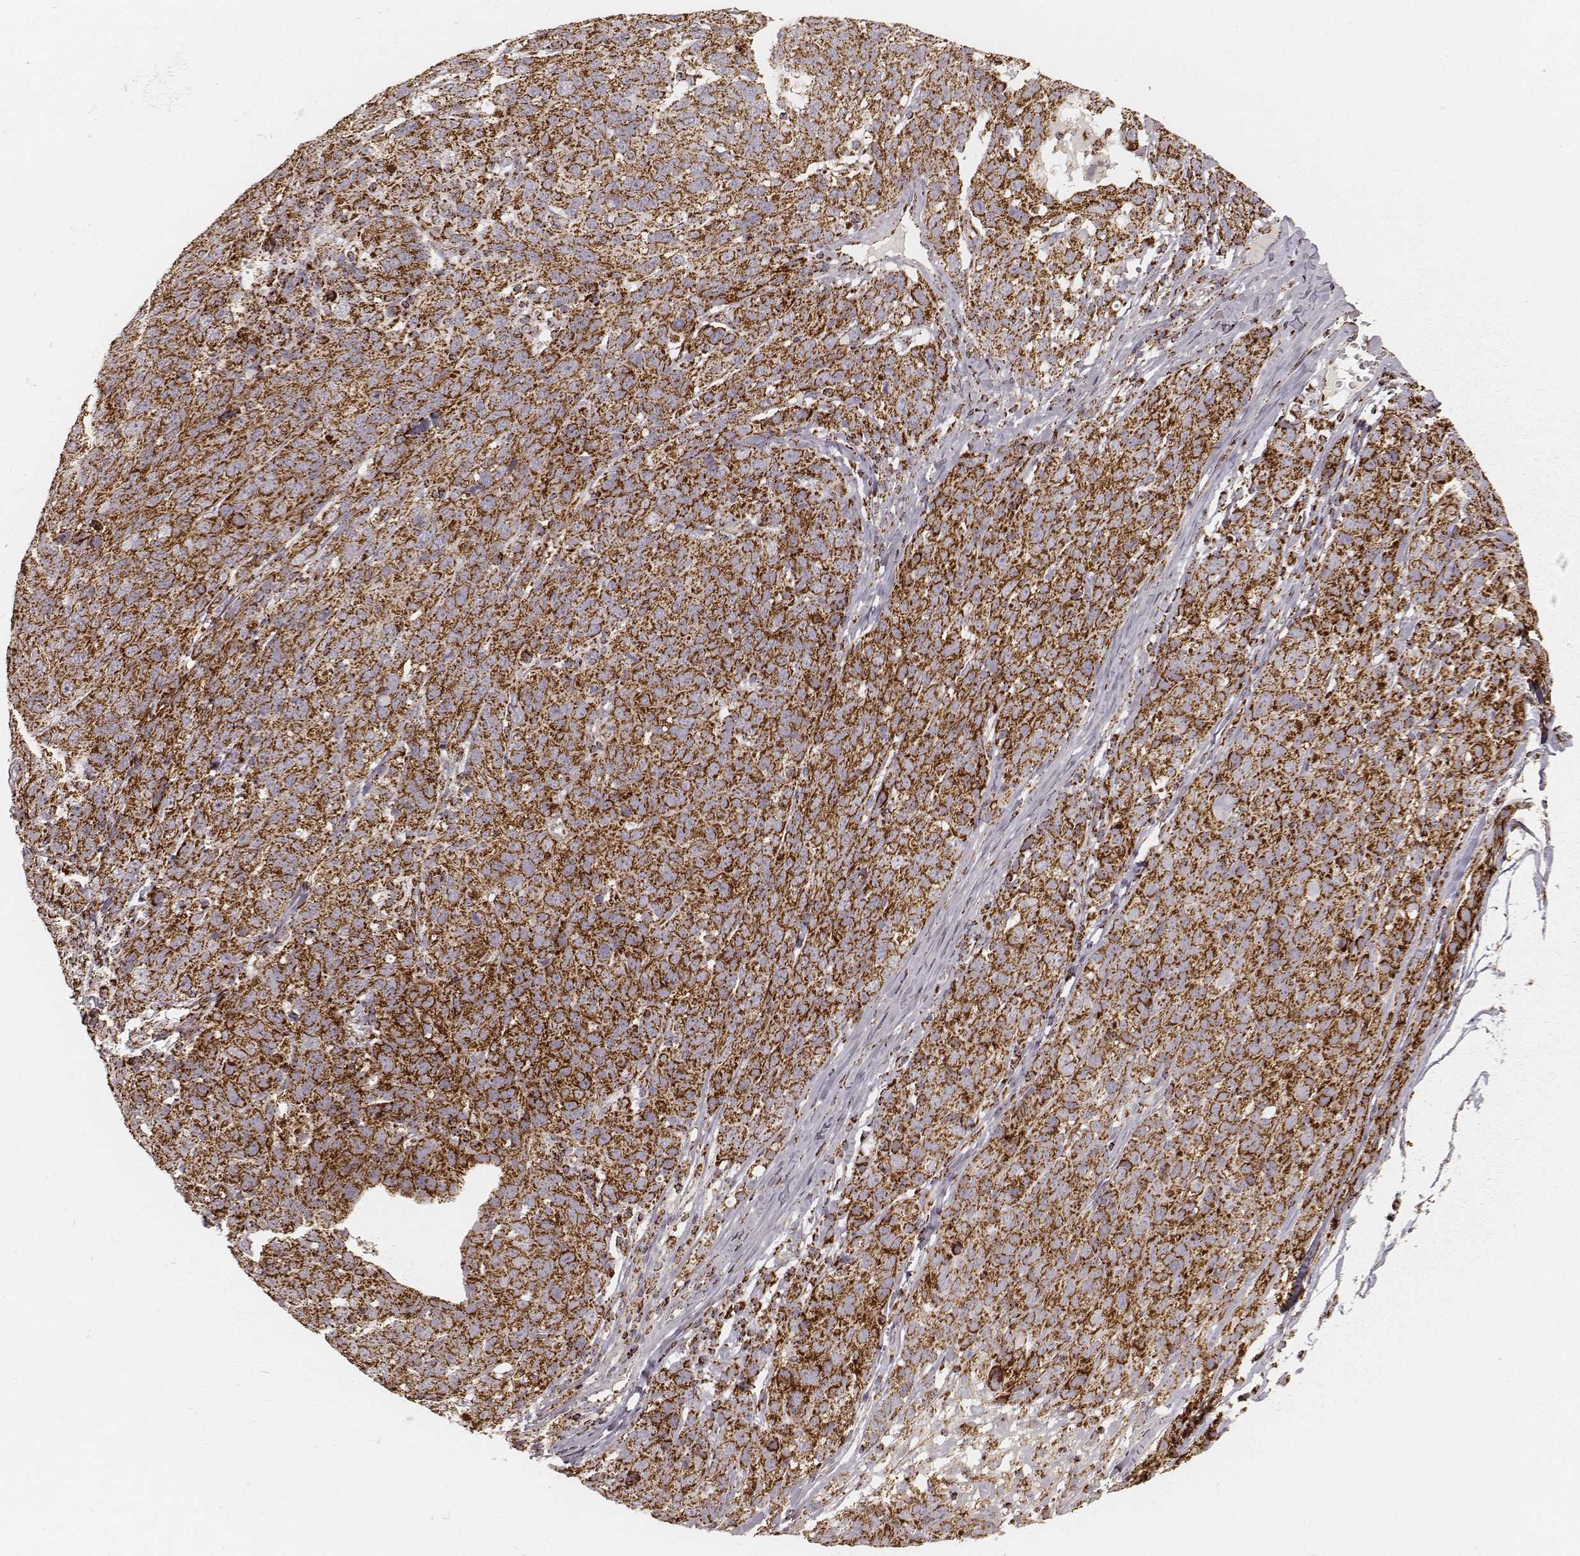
{"staining": {"intensity": "strong", "quantity": ">75%", "location": "cytoplasmic/membranous"}, "tissue": "ovarian cancer", "cell_type": "Tumor cells", "image_type": "cancer", "snomed": [{"axis": "morphology", "description": "Cystadenocarcinoma, serous, NOS"}, {"axis": "topography", "description": "Ovary"}], "caption": "The histopathology image displays a brown stain indicating the presence of a protein in the cytoplasmic/membranous of tumor cells in ovarian cancer (serous cystadenocarcinoma).", "gene": "CS", "patient": {"sex": "female", "age": 71}}